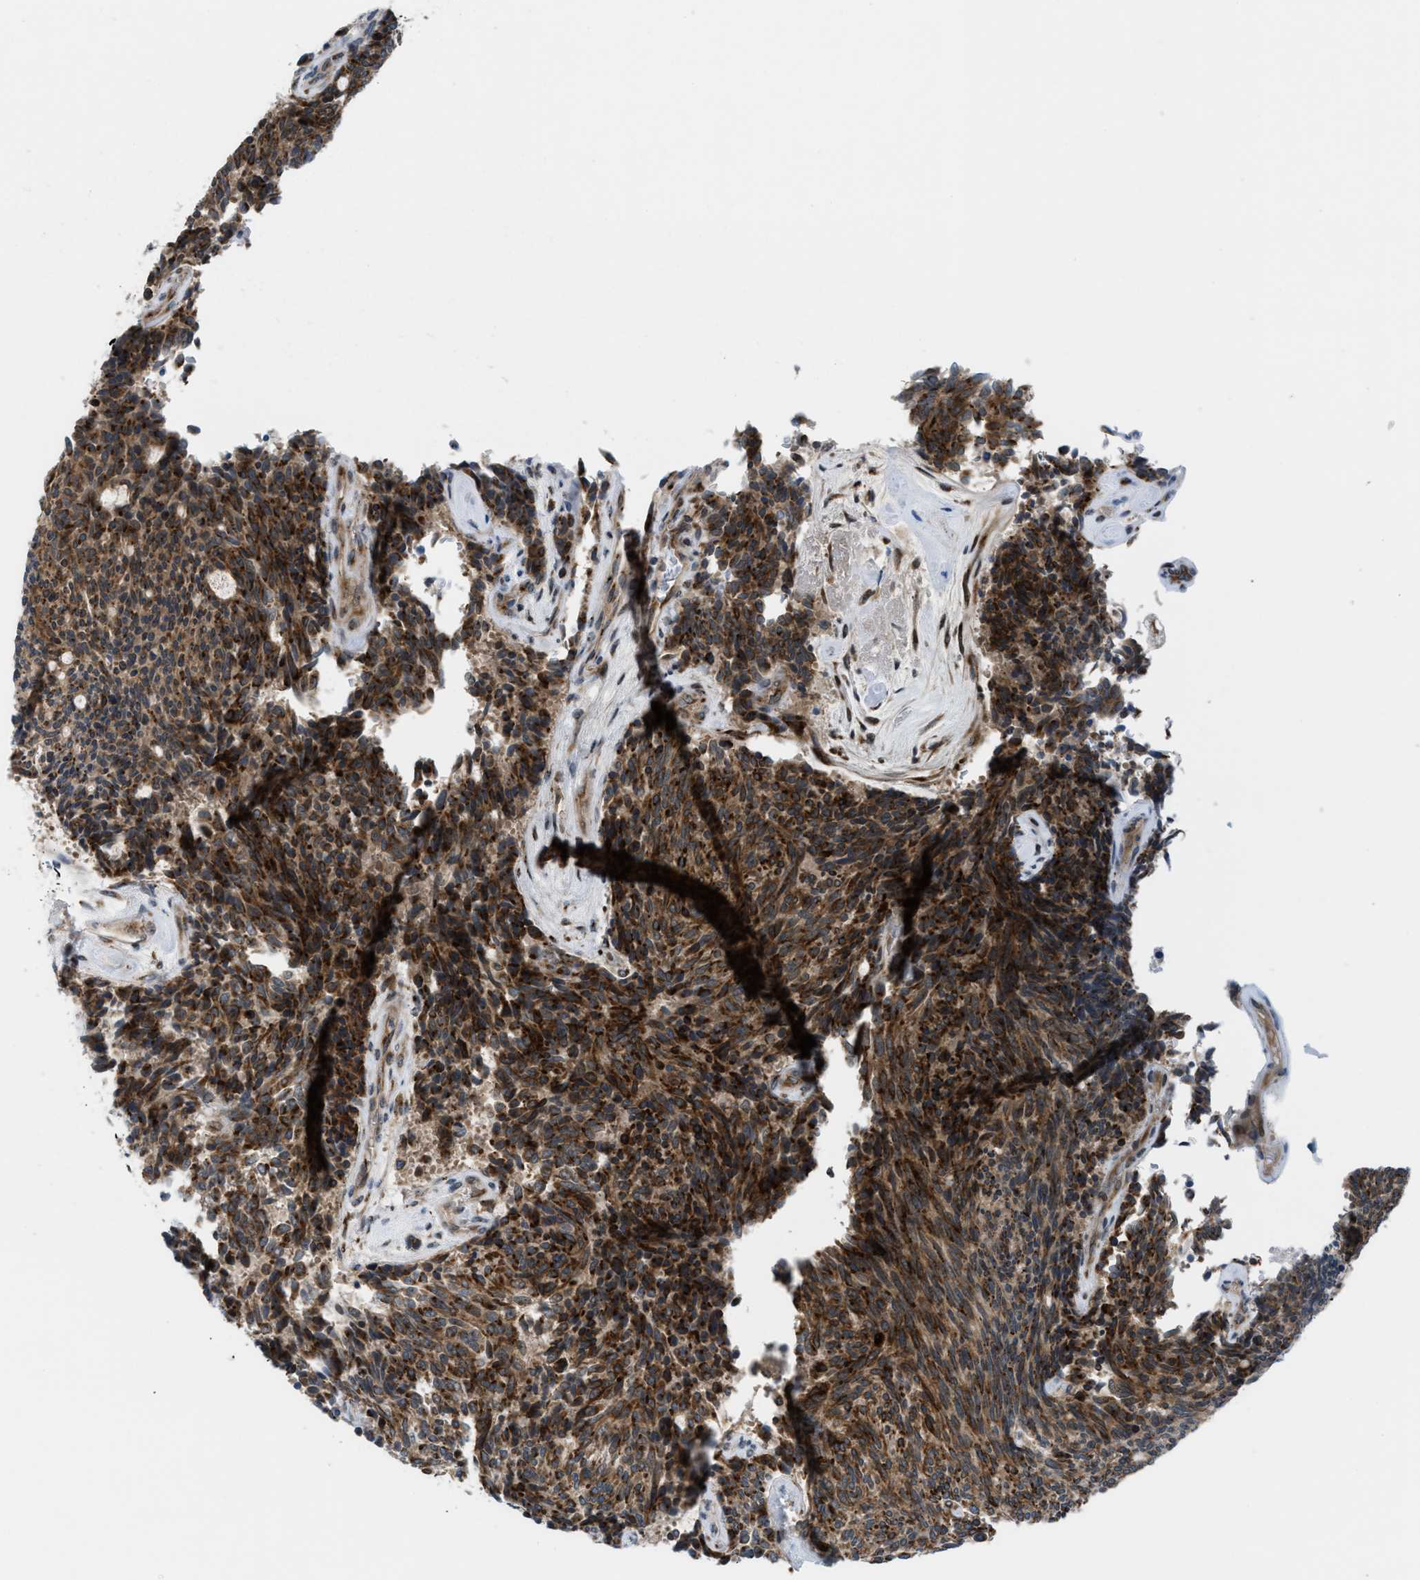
{"staining": {"intensity": "moderate", "quantity": ">75%", "location": "cytoplasmic/membranous"}, "tissue": "carcinoid", "cell_type": "Tumor cells", "image_type": "cancer", "snomed": [{"axis": "morphology", "description": "Carcinoid, malignant, NOS"}, {"axis": "topography", "description": "Pancreas"}], "caption": "Immunohistochemistry (IHC) (DAB (3,3'-diaminobenzidine)) staining of human carcinoid (malignant) reveals moderate cytoplasmic/membranous protein expression in approximately >75% of tumor cells.", "gene": "SLC38A10", "patient": {"sex": "female", "age": 54}}